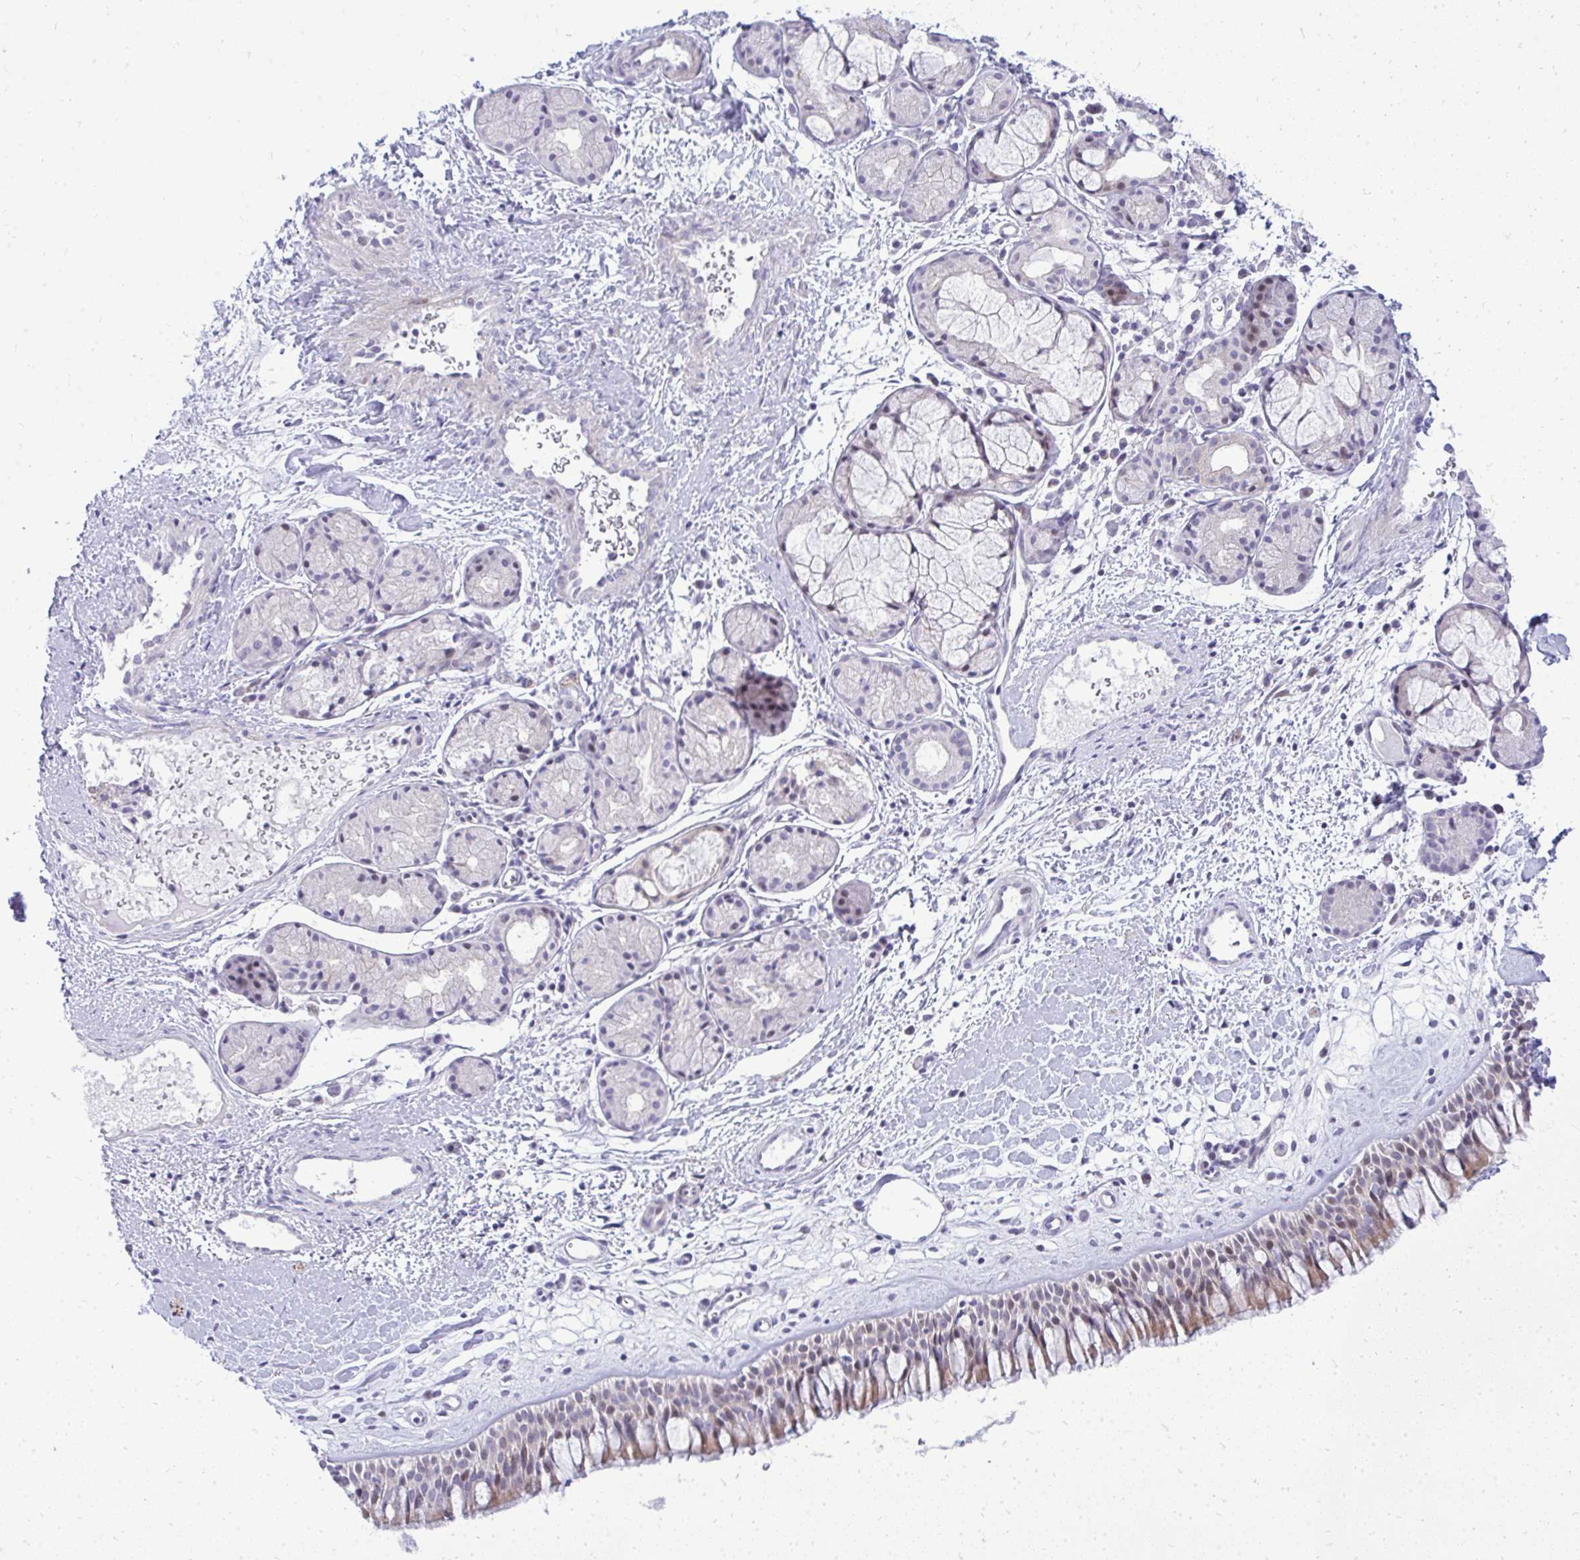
{"staining": {"intensity": "moderate", "quantity": "25%-75%", "location": "cytoplasmic/membranous"}, "tissue": "nasopharynx", "cell_type": "Respiratory epithelial cells", "image_type": "normal", "snomed": [{"axis": "morphology", "description": "Normal tissue, NOS"}, {"axis": "topography", "description": "Nasopharynx"}], "caption": "Immunohistochemical staining of normal nasopharynx demonstrates medium levels of moderate cytoplasmic/membranous staining in about 25%-75% of respiratory epithelial cells.", "gene": "OR8D1", "patient": {"sex": "male", "age": 65}}